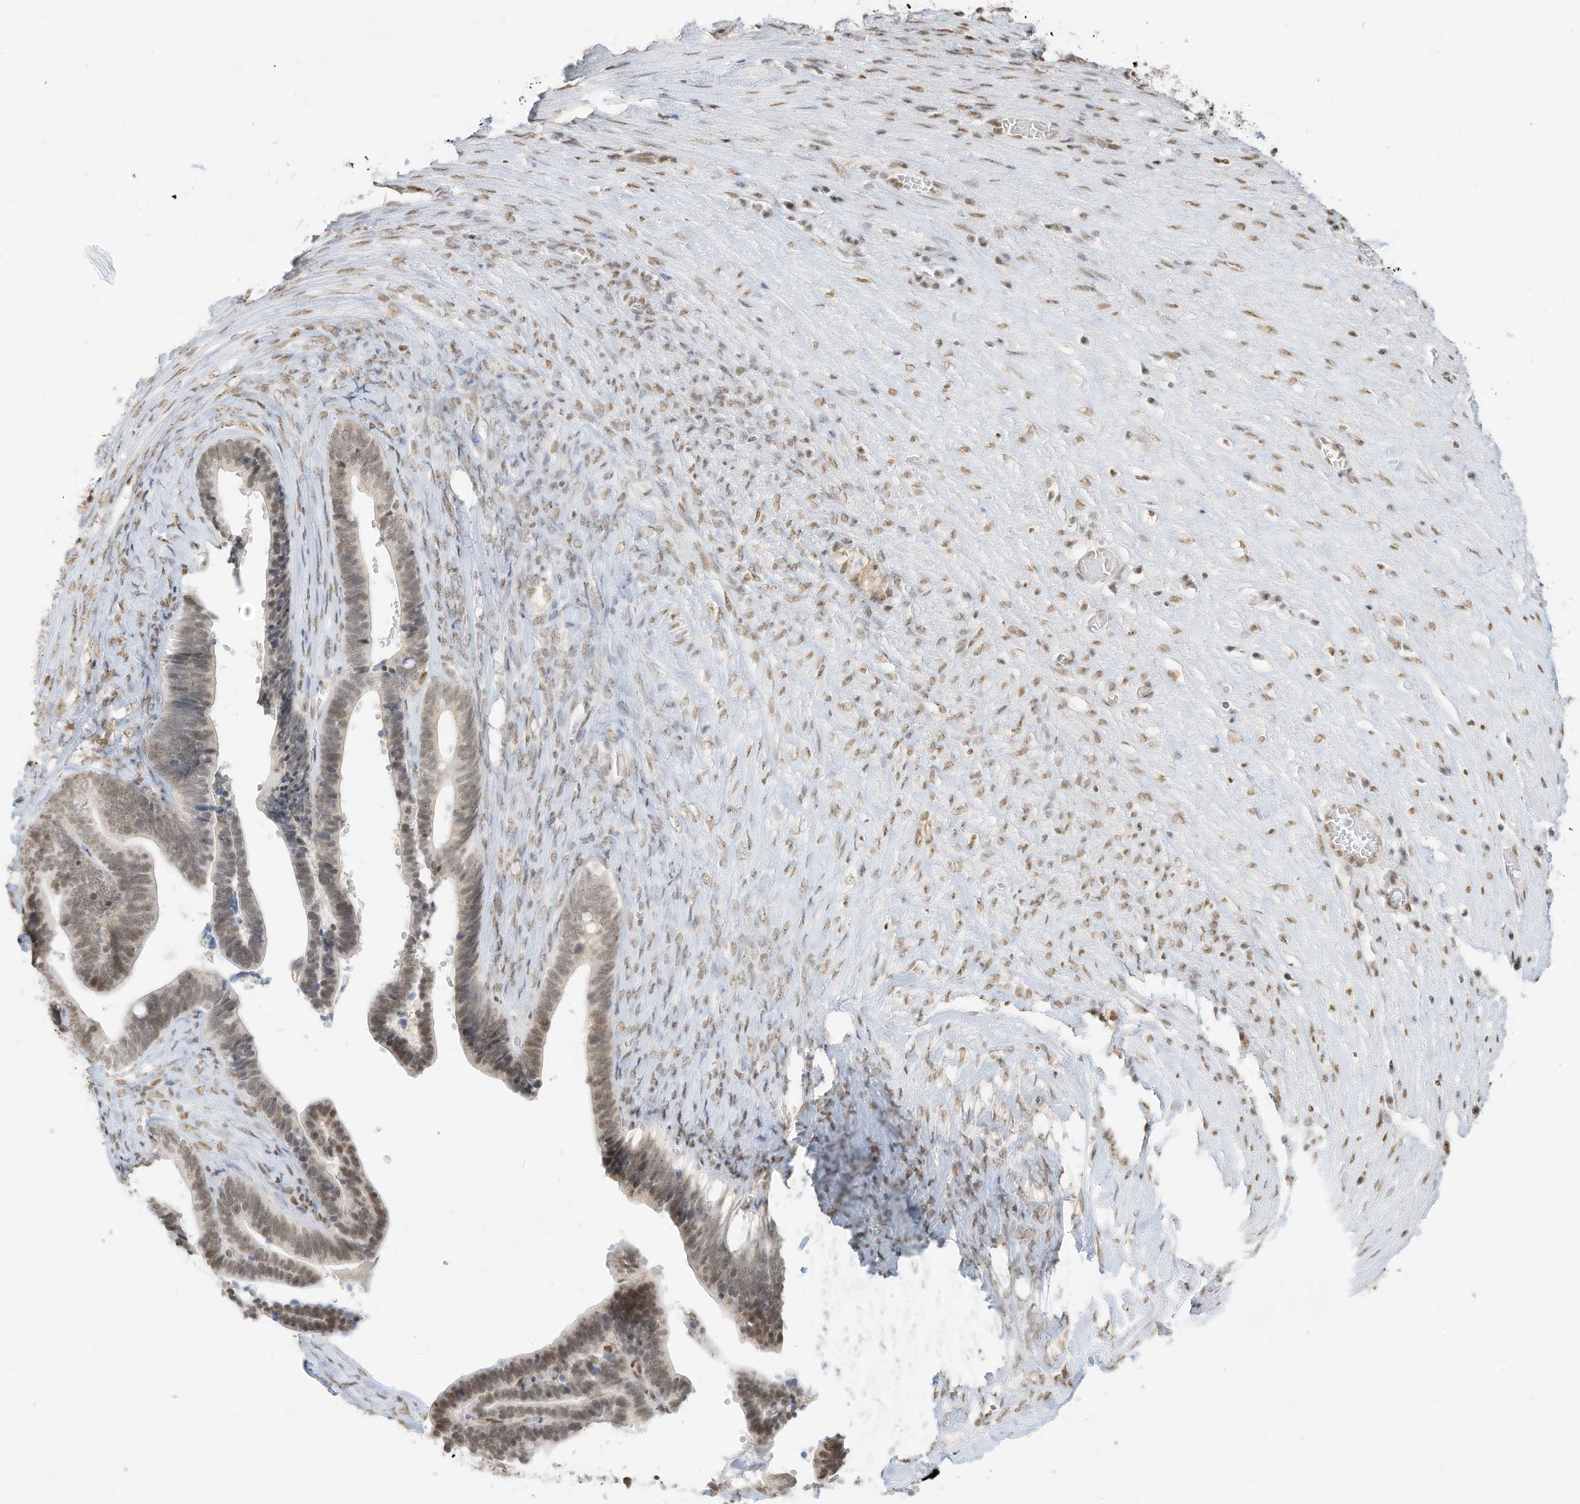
{"staining": {"intensity": "weak", "quantity": "25%-75%", "location": "nuclear"}, "tissue": "ovarian cancer", "cell_type": "Tumor cells", "image_type": "cancer", "snomed": [{"axis": "morphology", "description": "Cystadenocarcinoma, serous, NOS"}, {"axis": "topography", "description": "Ovary"}], "caption": "Immunohistochemistry (IHC) photomicrograph of human serous cystadenocarcinoma (ovarian) stained for a protein (brown), which exhibits low levels of weak nuclear expression in about 25%-75% of tumor cells.", "gene": "NHSL1", "patient": {"sex": "female", "age": 56}}